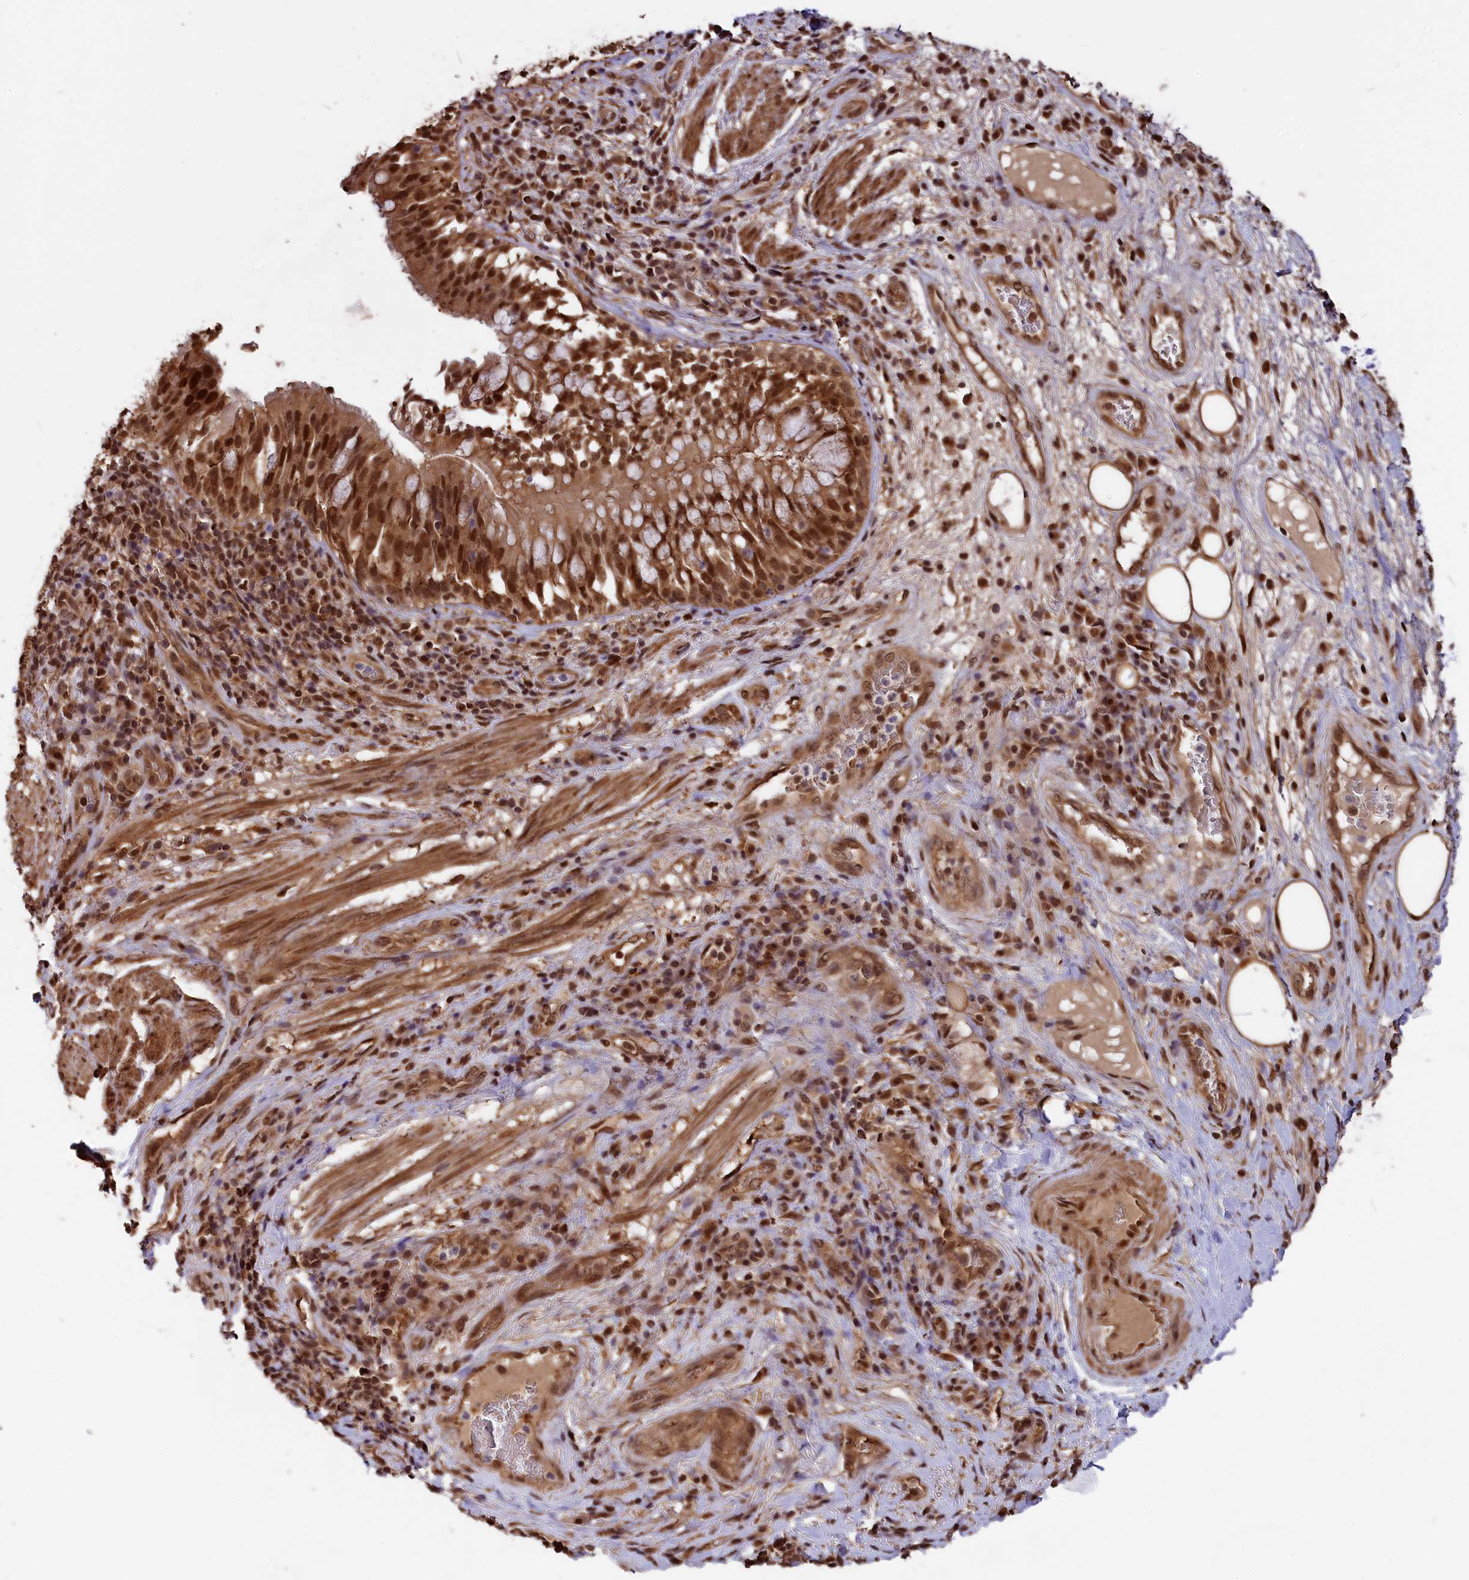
{"staining": {"intensity": "moderate", "quantity": ">75%", "location": "cytoplasmic/membranous,nuclear"}, "tissue": "adipose tissue", "cell_type": "Adipocytes", "image_type": "normal", "snomed": [{"axis": "morphology", "description": "Normal tissue, NOS"}, {"axis": "morphology", "description": "Squamous cell carcinoma, NOS"}, {"axis": "topography", "description": "Bronchus"}, {"axis": "topography", "description": "Lung"}], "caption": "Adipose tissue was stained to show a protein in brown. There is medium levels of moderate cytoplasmic/membranous,nuclear positivity in about >75% of adipocytes. Immunohistochemistry stains the protein of interest in brown and the nuclei are stained blue.", "gene": "ADRM1", "patient": {"sex": "male", "age": 64}}